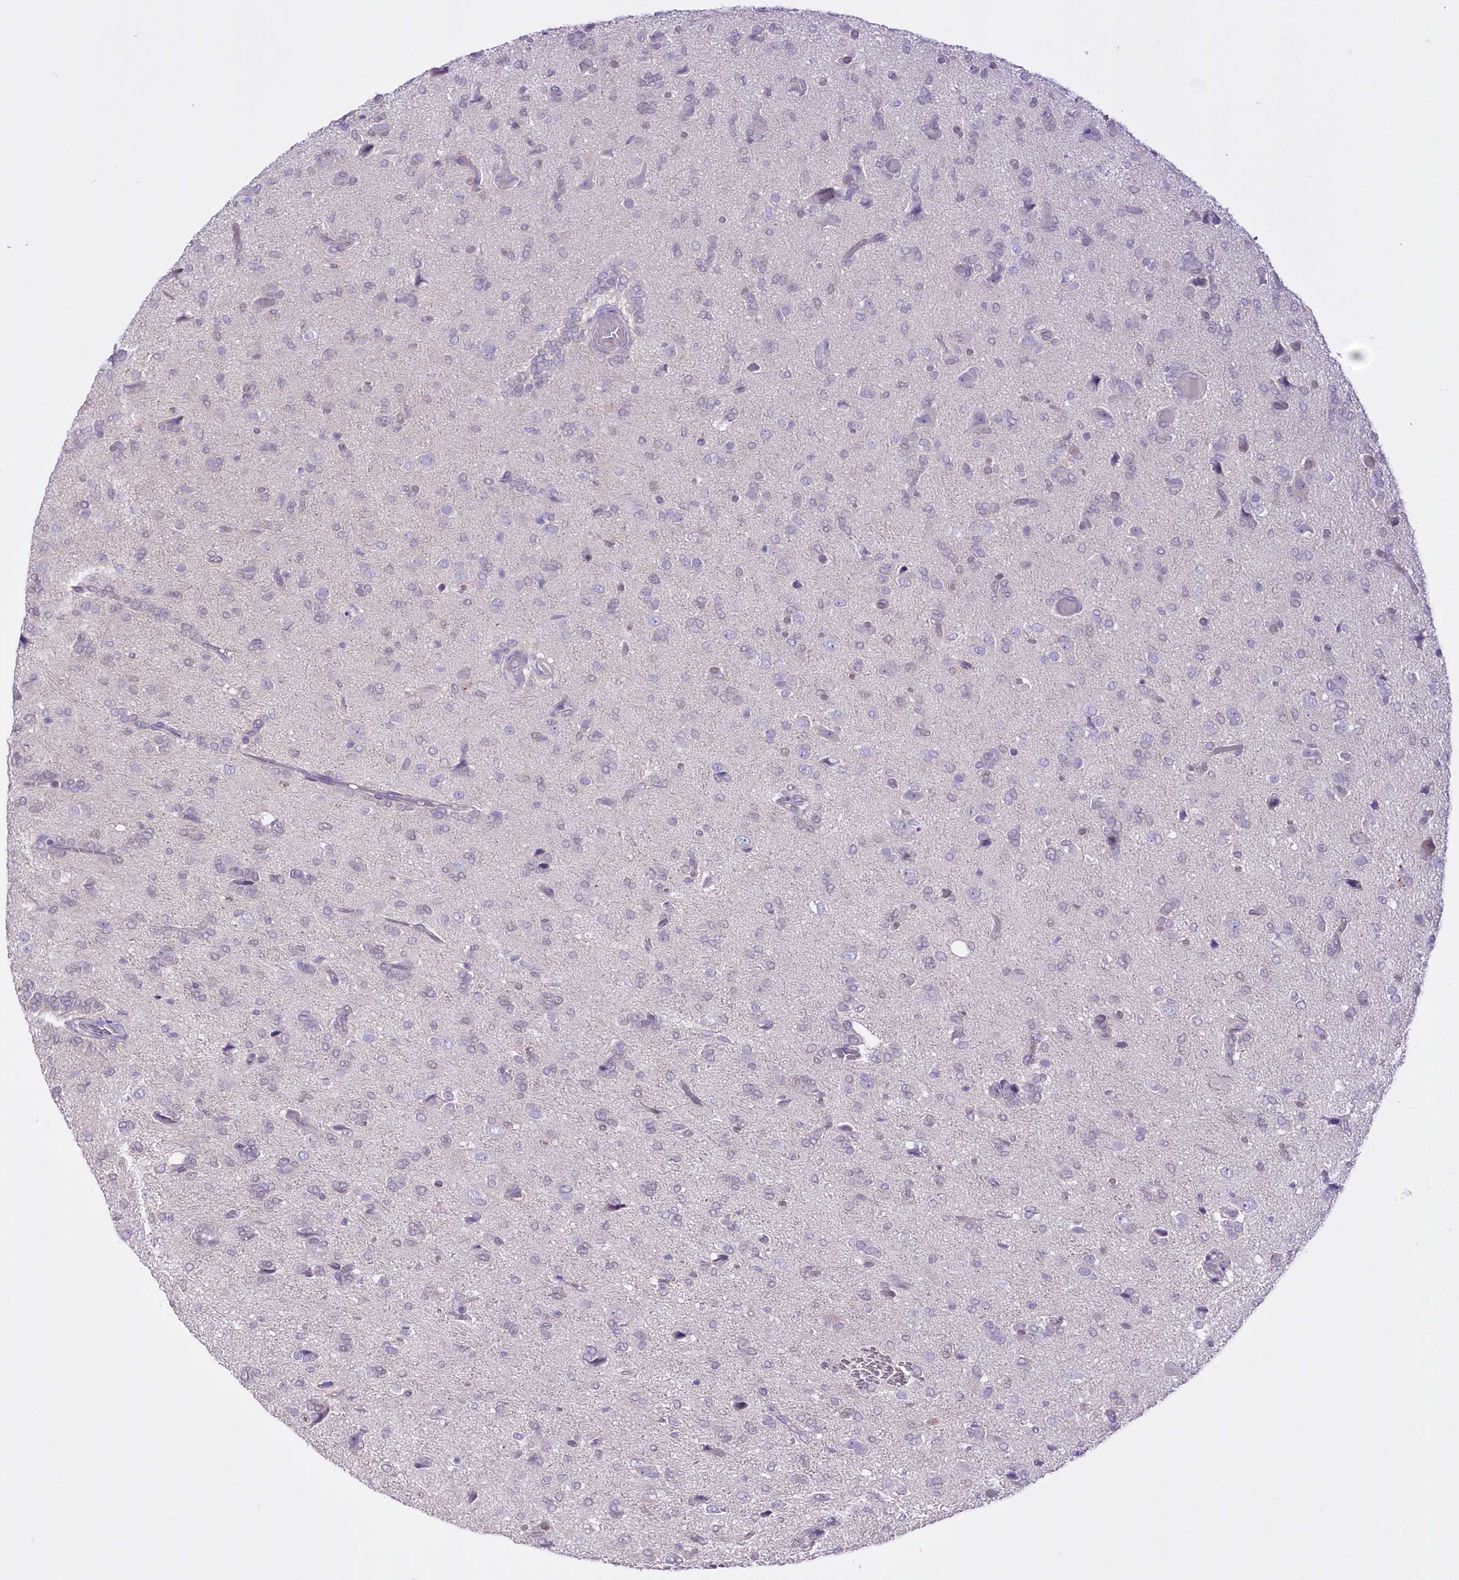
{"staining": {"intensity": "negative", "quantity": "none", "location": "none"}, "tissue": "glioma", "cell_type": "Tumor cells", "image_type": "cancer", "snomed": [{"axis": "morphology", "description": "Glioma, malignant, High grade"}, {"axis": "topography", "description": "Brain"}], "caption": "There is no significant staining in tumor cells of glioma. The staining is performed using DAB (3,3'-diaminobenzidine) brown chromogen with nuclei counter-stained in using hematoxylin.", "gene": "UBA6", "patient": {"sex": "female", "age": 59}}